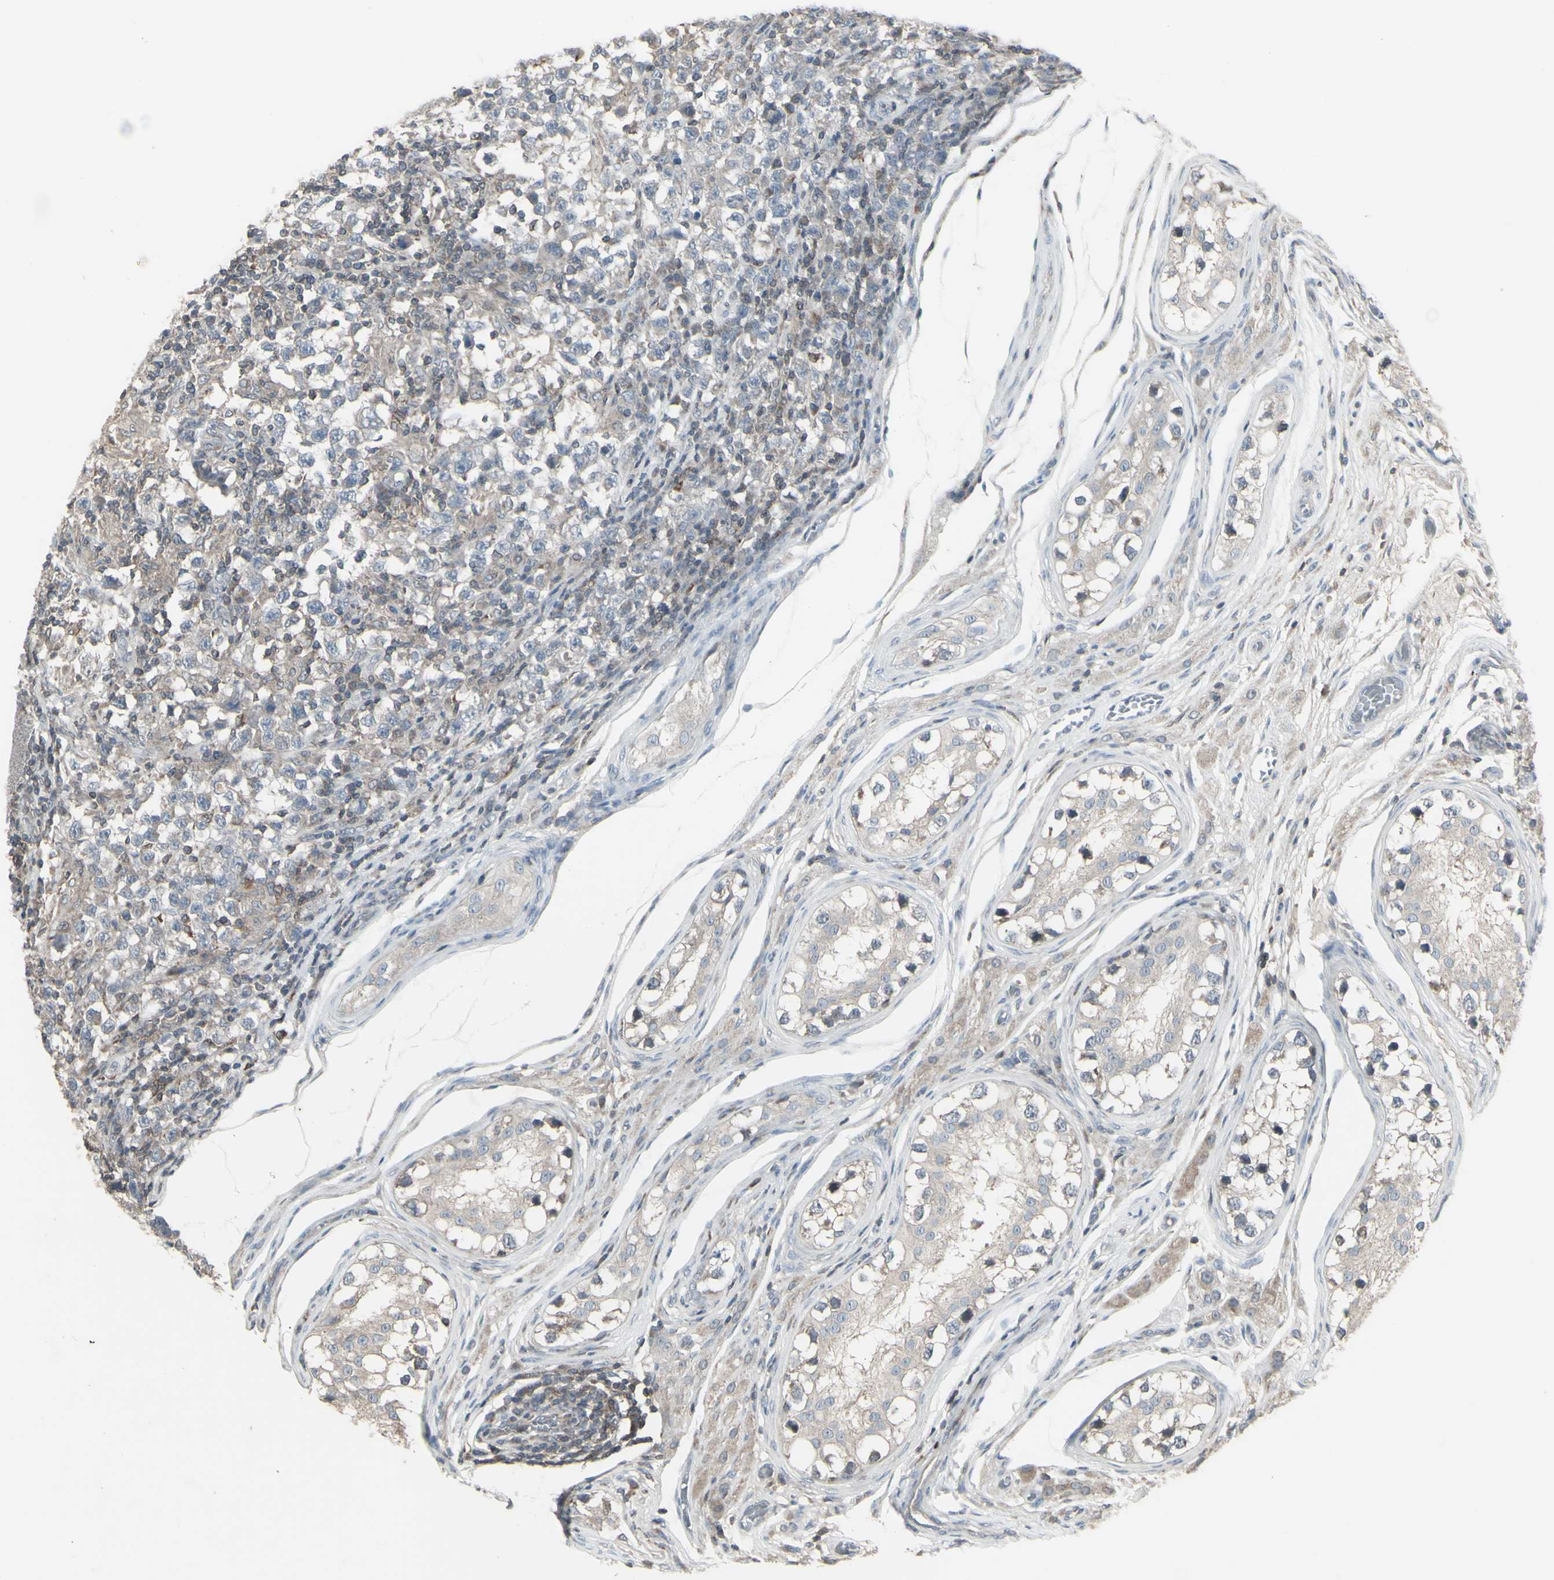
{"staining": {"intensity": "weak", "quantity": "<25%", "location": "cytoplasmic/membranous"}, "tissue": "testis cancer", "cell_type": "Tumor cells", "image_type": "cancer", "snomed": [{"axis": "morphology", "description": "Carcinoma, Embryonal, NOS"}, {"axis": "topography", "description": "Testis"}], "caption": "High magnification brightfield microscopy of testis embryonal carcinoma stained with DAB (brown) and counterstained with hematoxylin (blue): tumor cells show no significant positivity.", "gene": "CSK", "patient": {"sex": "male", "age": 21}}